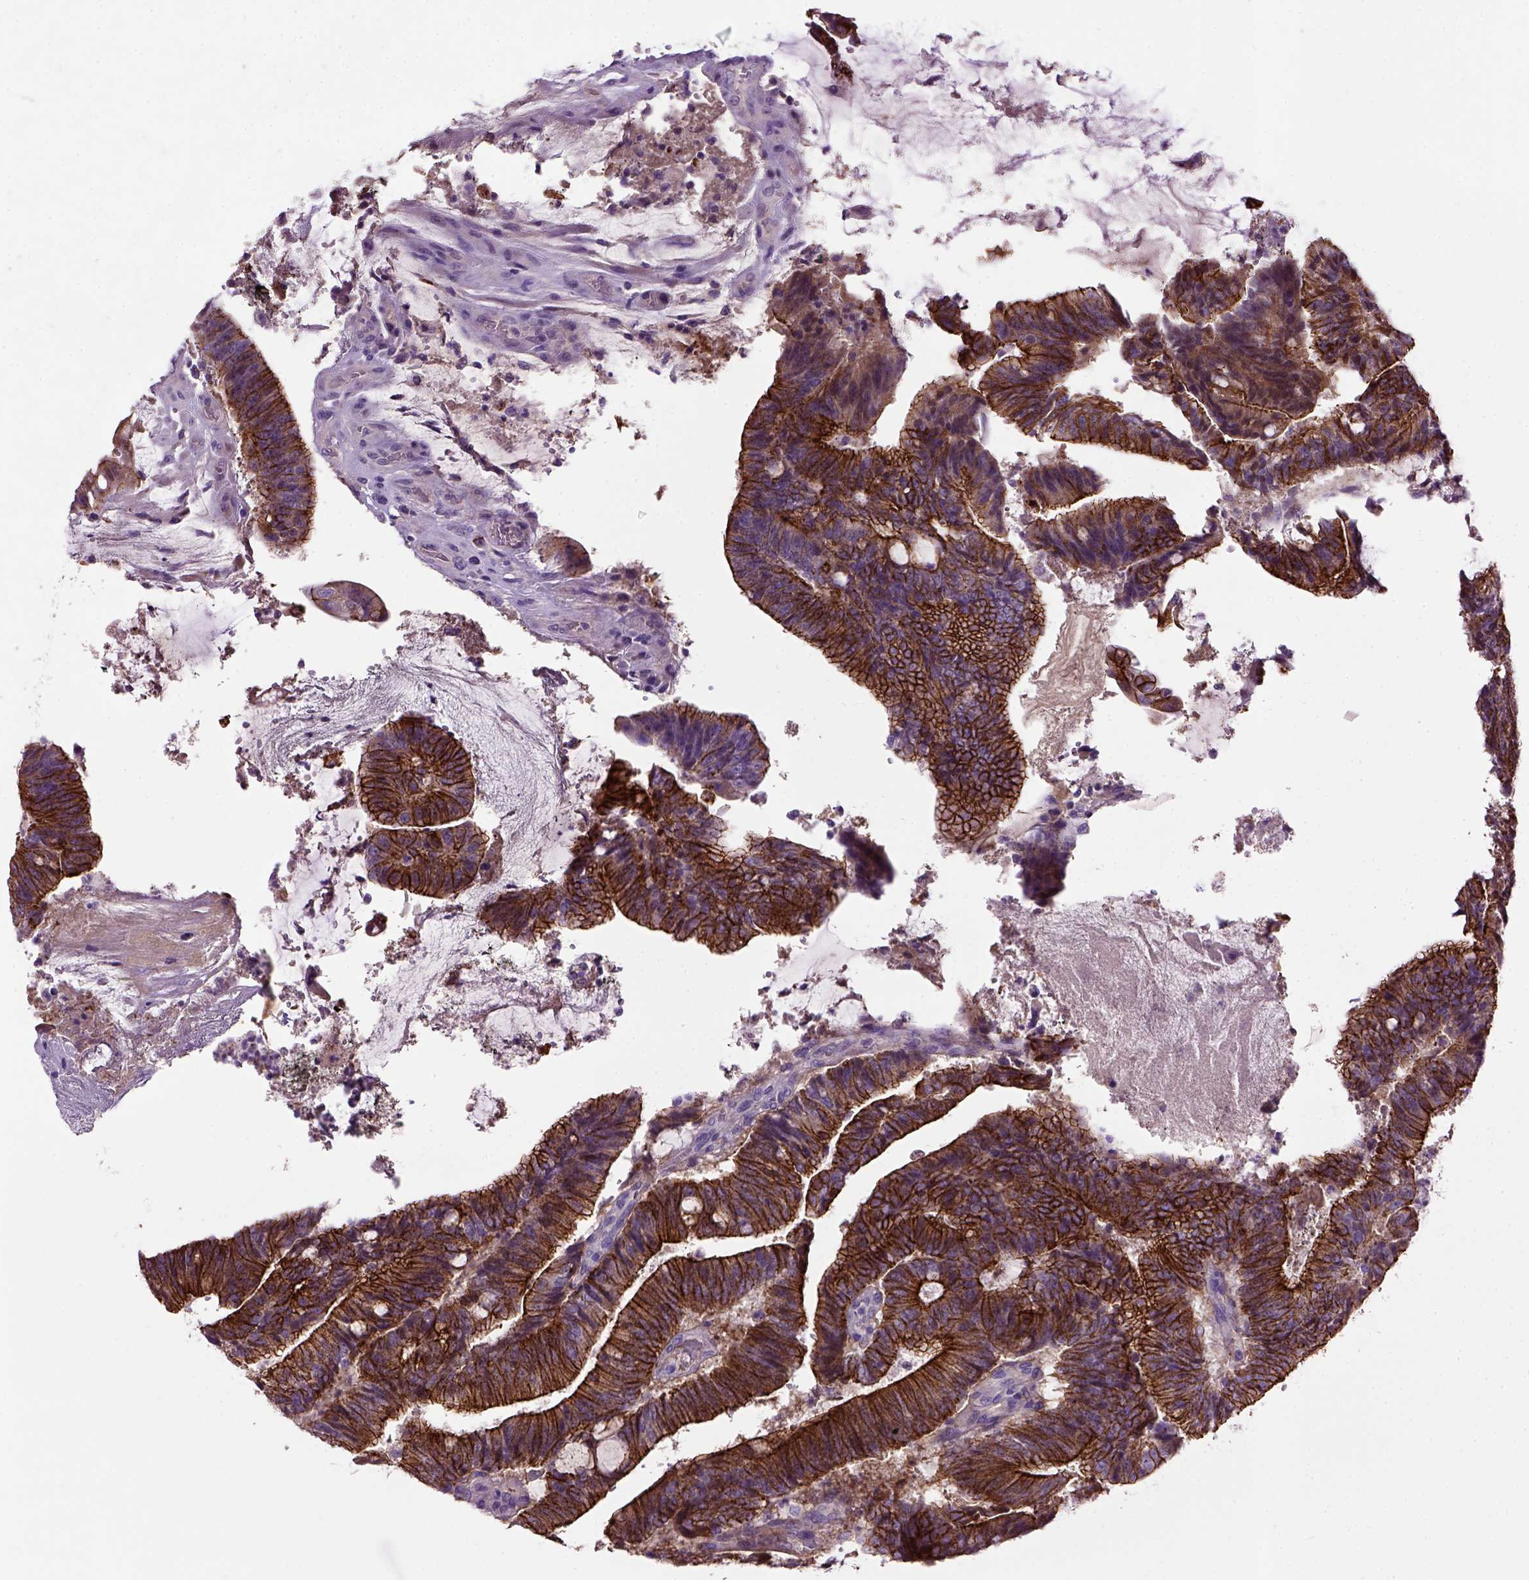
{"staining": {"intensity": "strong", "quantity": ">75%", "location": "cytoplasmic/membranous"}, "tissue": "colorectal cancer", "cell_type": "Tumor cells", "image_type": "cancer", "snomed": [{"axis": "morphology", "description": "Adenocarcinoma, NOS"}, {"axis": "topography", "description": "Colon"}], "caption": "Human colorectal adenocarcinoma stained with a brown dye exhibits strong cytoplasmic/membranous positive staining in about >75% of tumor cells.", "gene": "CDH1", "patient": {"sex": "female", "age": 43}}